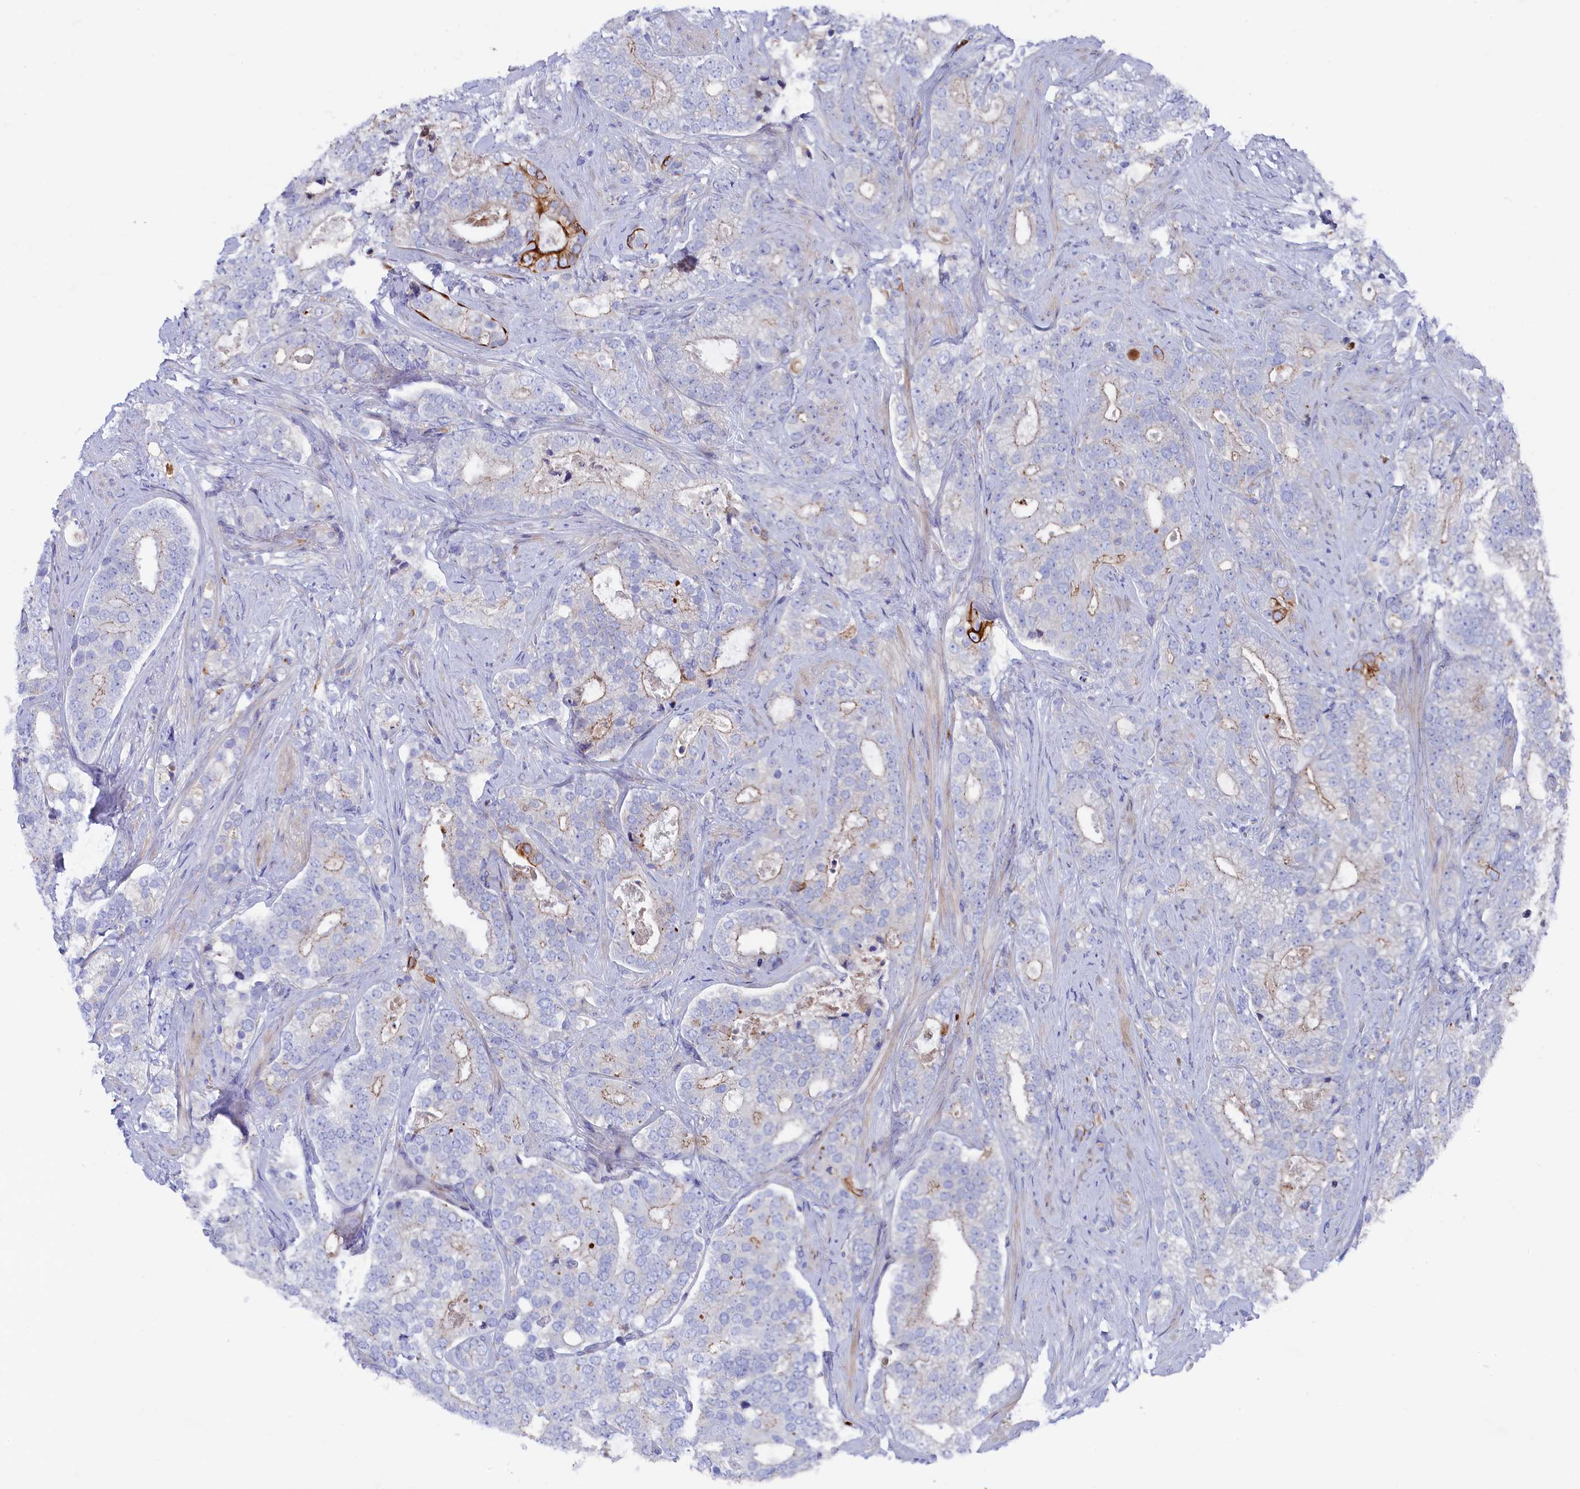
{"staining": {"intensity": "negative", "quantity": "none", "location": "none"}, "tissue": "prostate cancer", "cell_type": "Tumor cells", "image_type": "cancer", "snomed": [{"axis": "morphology", "description": "Adenocarcinoma, High grade"}, {"axis": "topography", "description": "Prostate and seminal vesicle, NOS"}], "caption": "Prostate cancer stained for a protein using immunohistochemistry (IHC) exhibits no staining tumor cells.", "gene": "NUDT7", "patient": {"sex": "male", "age": 67}}